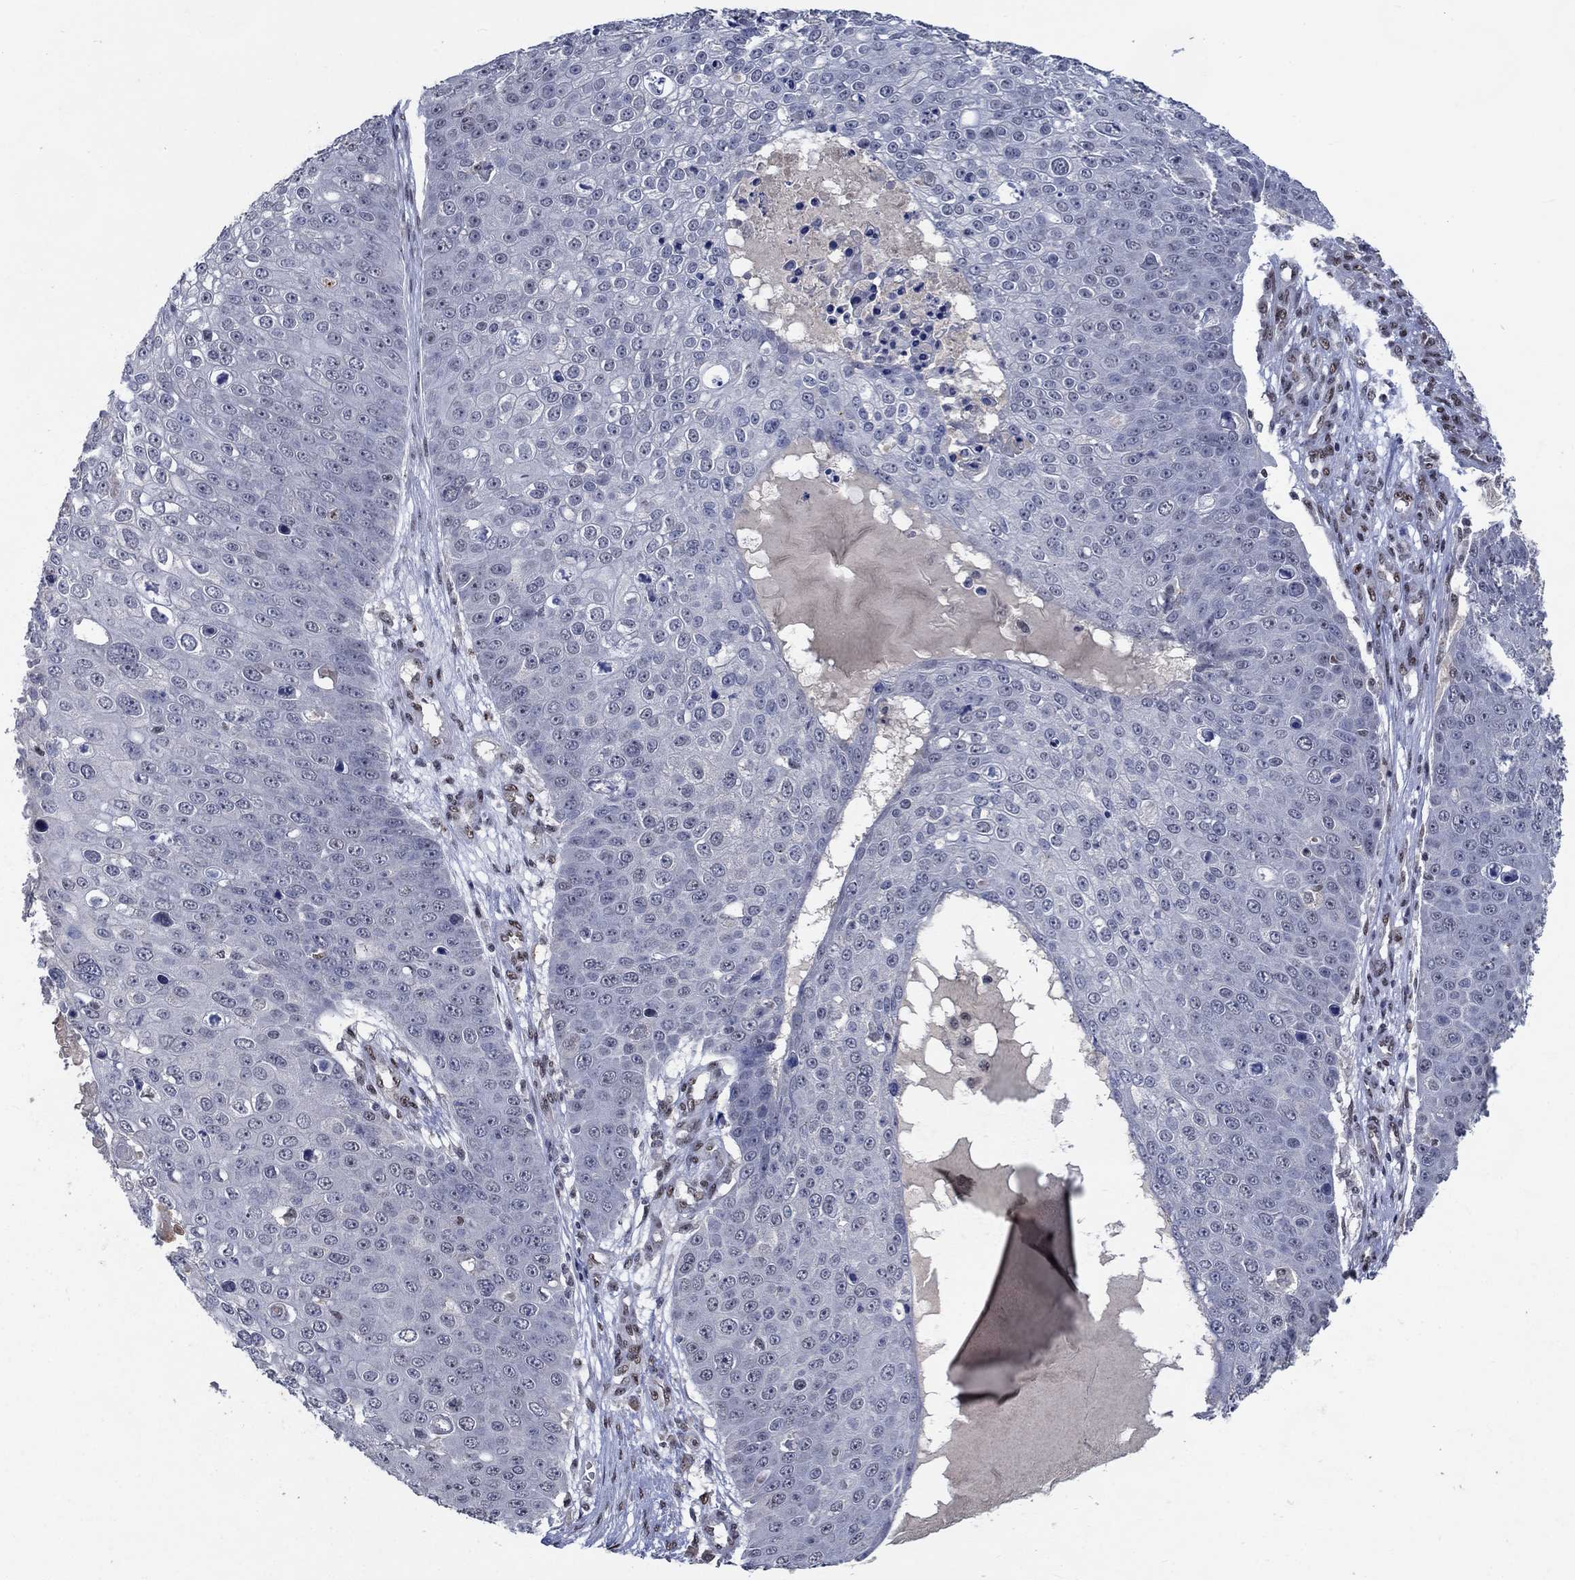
{"staining": {"intensity": "negative", "quantity": "none", "location": "none"}, "tissue": "skin cancer", "cell_type": "Tumor cells", "image_type": "cancer", "snomed": [{"axis": "morphology", "description": "Squamous cell carcinoma, NOS"}, {"axis": "topography", "description": "Skin"}], "caption": "The micrograph shows no staining of tumor cells in squamous cell carcinoma (skin).", "gene": "HTN1", "patient": {"sex": "male", "age": 71}}